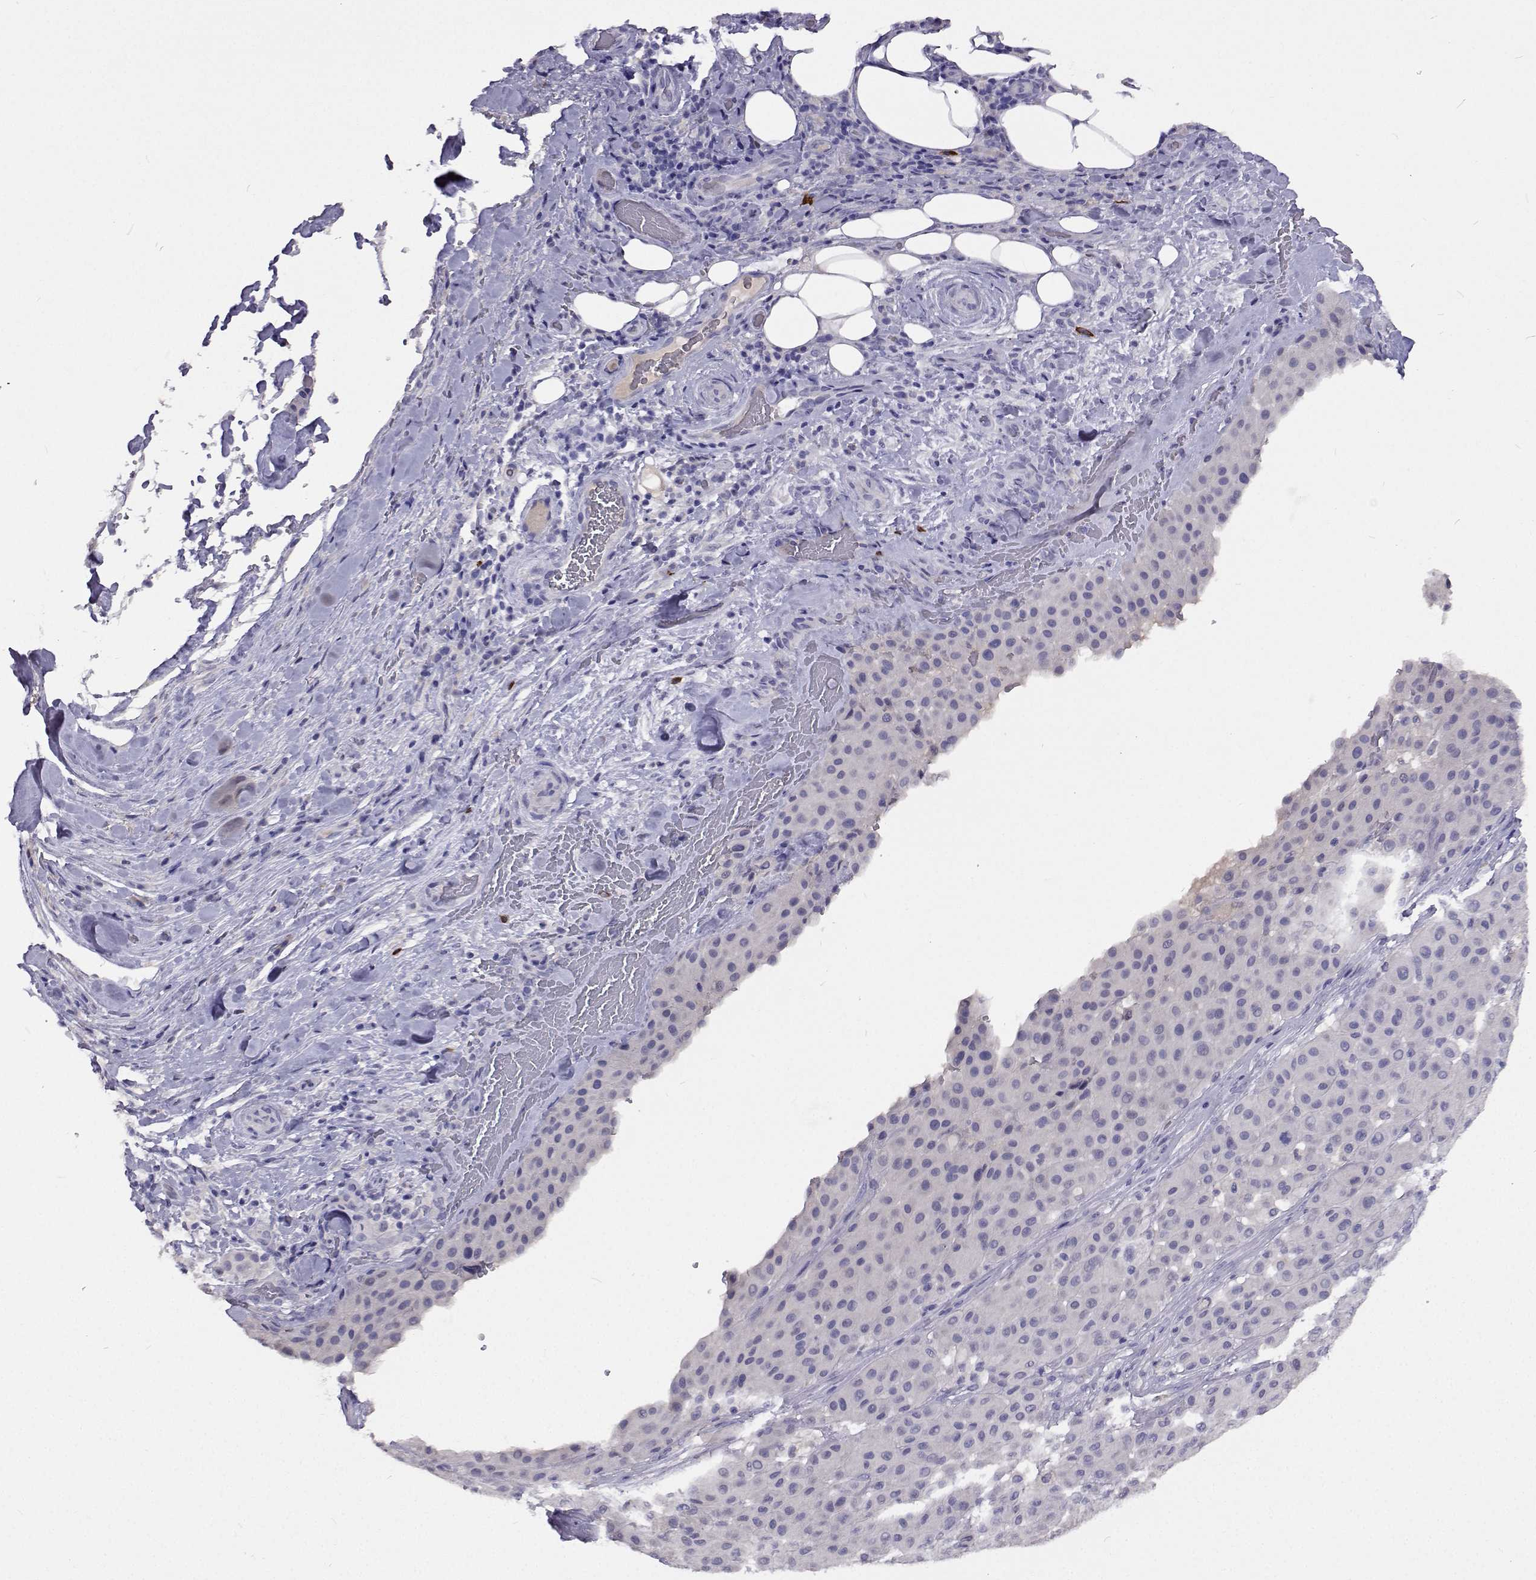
{"staining": {"intensity": "negative", "quantity": "none", "location": "none"}, "tissue": "melanoma", "cell_type": "Tumor cells", "image_type": "cancer", "snomed": [{"axis": "morphology", "description": "Malignant melanoma, Metastatic site"}, {"axis": "topography", "description": "Smooth muscle"}], "caption": "This is an IHC histopathology image of melanoma. There is no staining in tumor cells.", "gene": "CFAP44", "patient": {"sex": "male", "age": 41}}